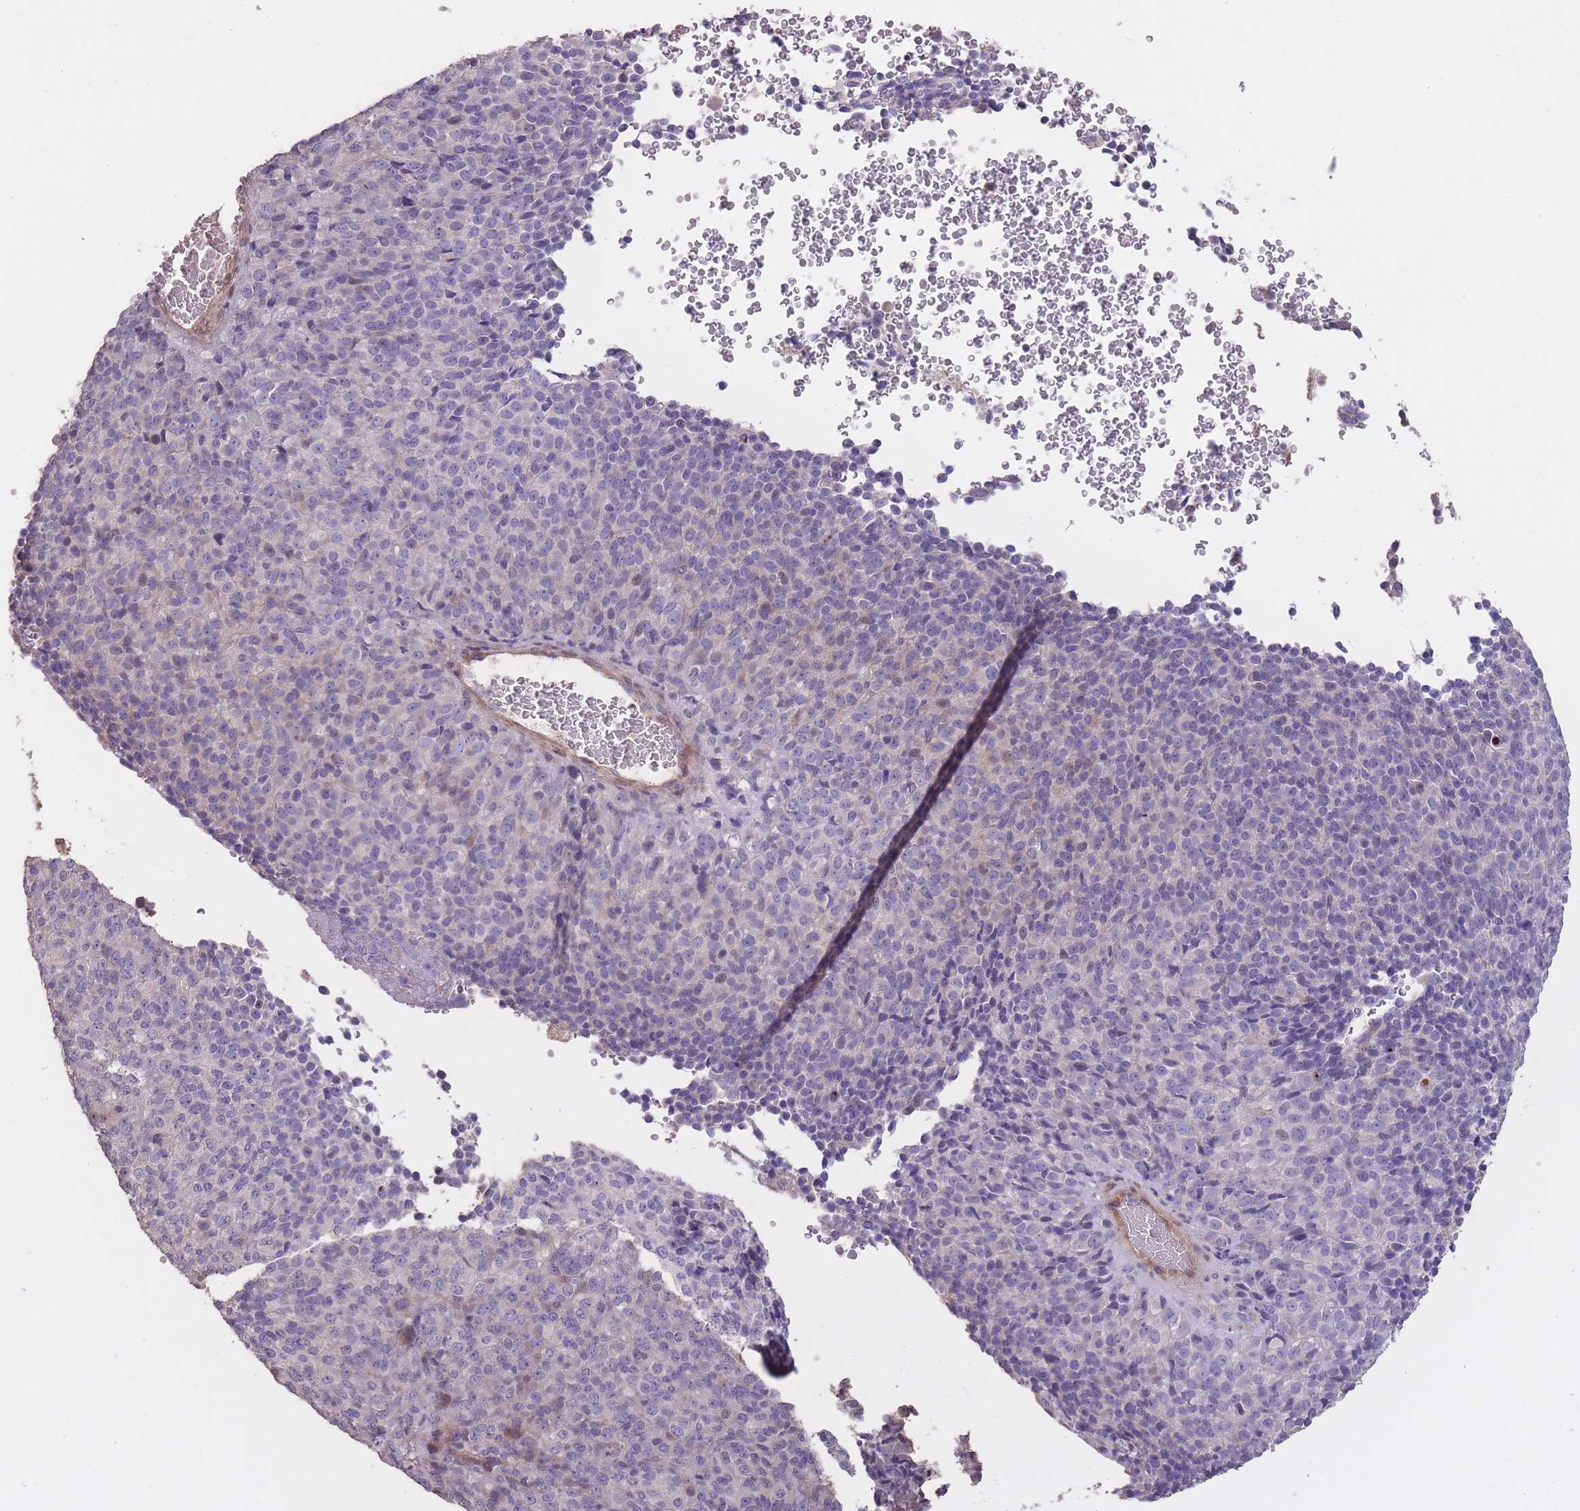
{"staining": {"intensity": "negative", "quantity": "none", "location": "none"}, "tissue": "melanoma", "cell_type": "Tumor cells", "image_type": "cancer", "snomed": [{"axis": "morphology", "description": "Malignant melanoma, Metastatic site"}, {"axis": "topography", "description": "Brain"}], "caption": "Photomicrograph shows no significant protein expression in tumor cells of malignant melanoma (metastatic site). The staining was performed using DAB to visualize the protein expression in brown, while the nuclei were stained in blue with hematoxylin (Magnification: 20x).", "gene": "RSPH10B", "patient": {"sex": "female", "age": 56}}